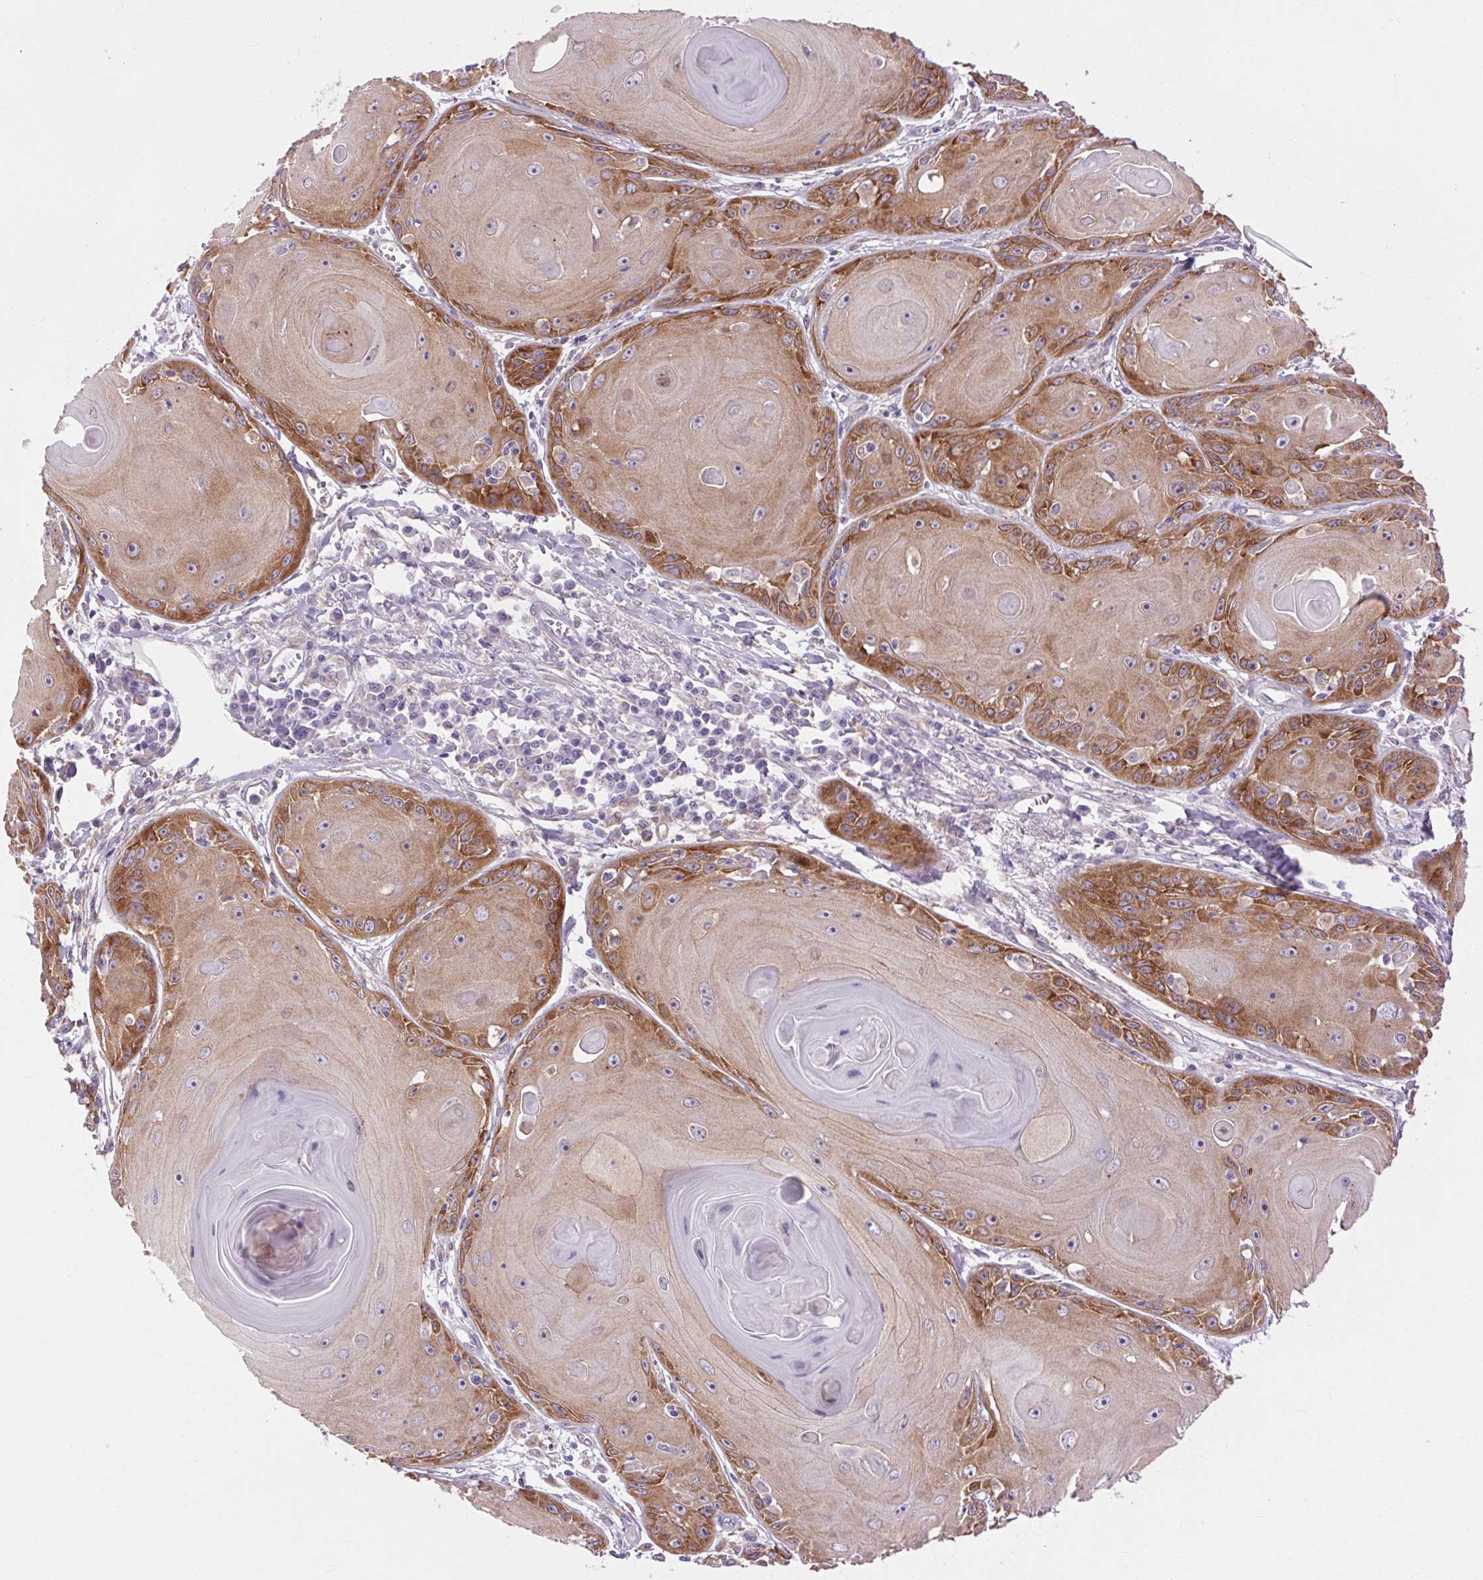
{"staining": {"intensity": "moderate", "quantity": "25%-75%", "location": "cytoplasmic/membranous"}, "tissue": "skin cancer", "cell_type": "Tumor cells", "image_type": "cancer", "snomed": [{"axis": "morphology", "description": "Squamous cell carcinoma, NOS"}, {"axis": "topography", "description": "Skin"}, {"axis": "topography", "description": "Vulva"}], "caption": "Skin cancer (squamous cell carcinoma) stained for a protein exhibits moderate cytoplasmic/membranous positivity in tumor cells.", "gene": "SOWAHC", "patient": {"sex": "female", "age": 85}}